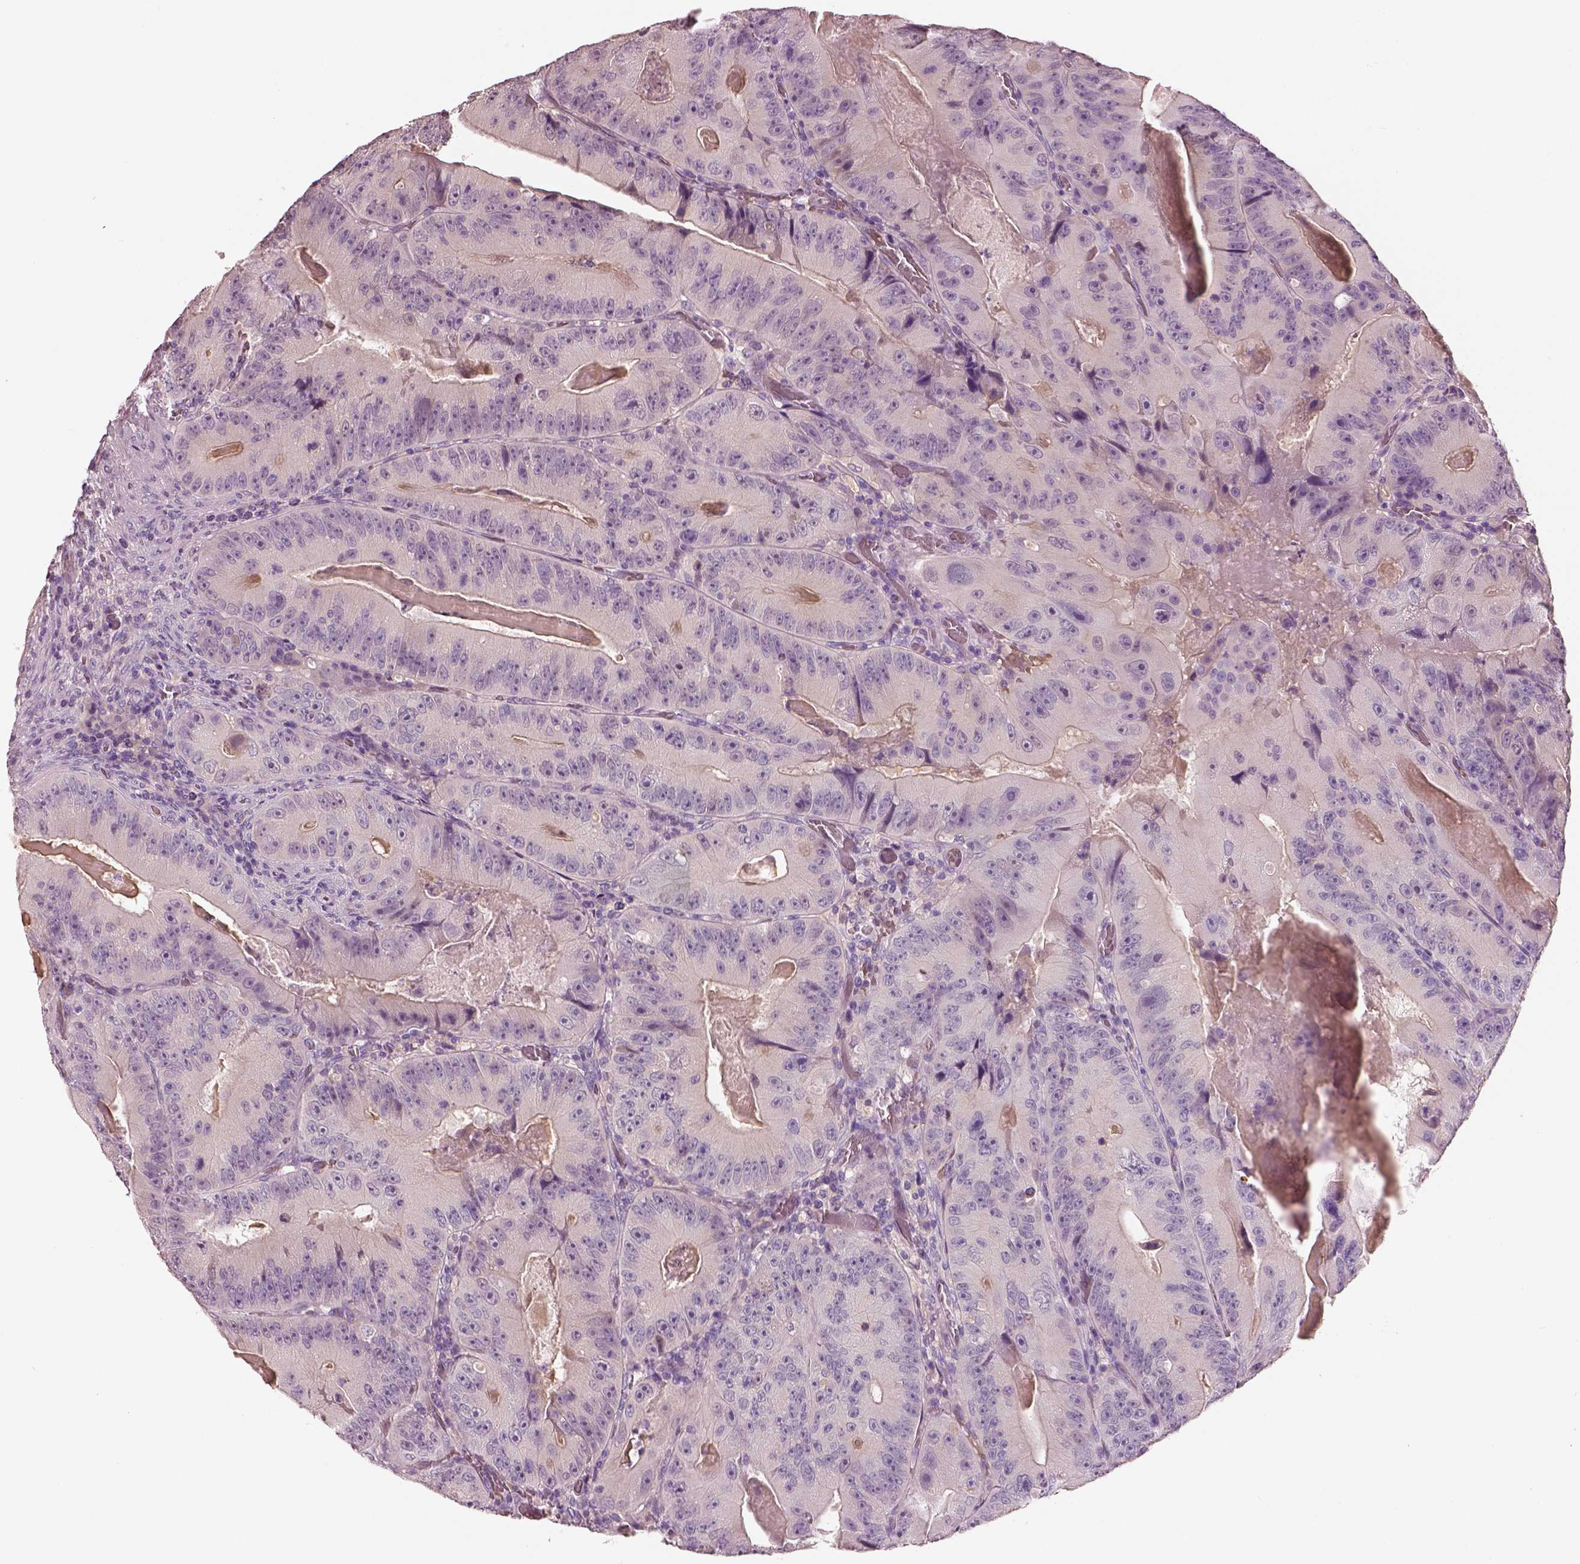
{"staining": {"intensity": "negative", "quantity": "none", "location": "none"}, "tissue": "colorectal cancer", "cell_type": "Tumor cells", "image_type": "cancer", "snomed": [{"axis": "morphology", "description": "Adenocarcinoma, NOS"}, {"axis": "topography", "description": "Colon"}], "caption": "Colorectal adenocarcinoma was stained to show a protein in brown. There is no significant expression in tumor cells.", "gene": "ELSPBP1", "patient": {"sex": "female", "age": 86}}